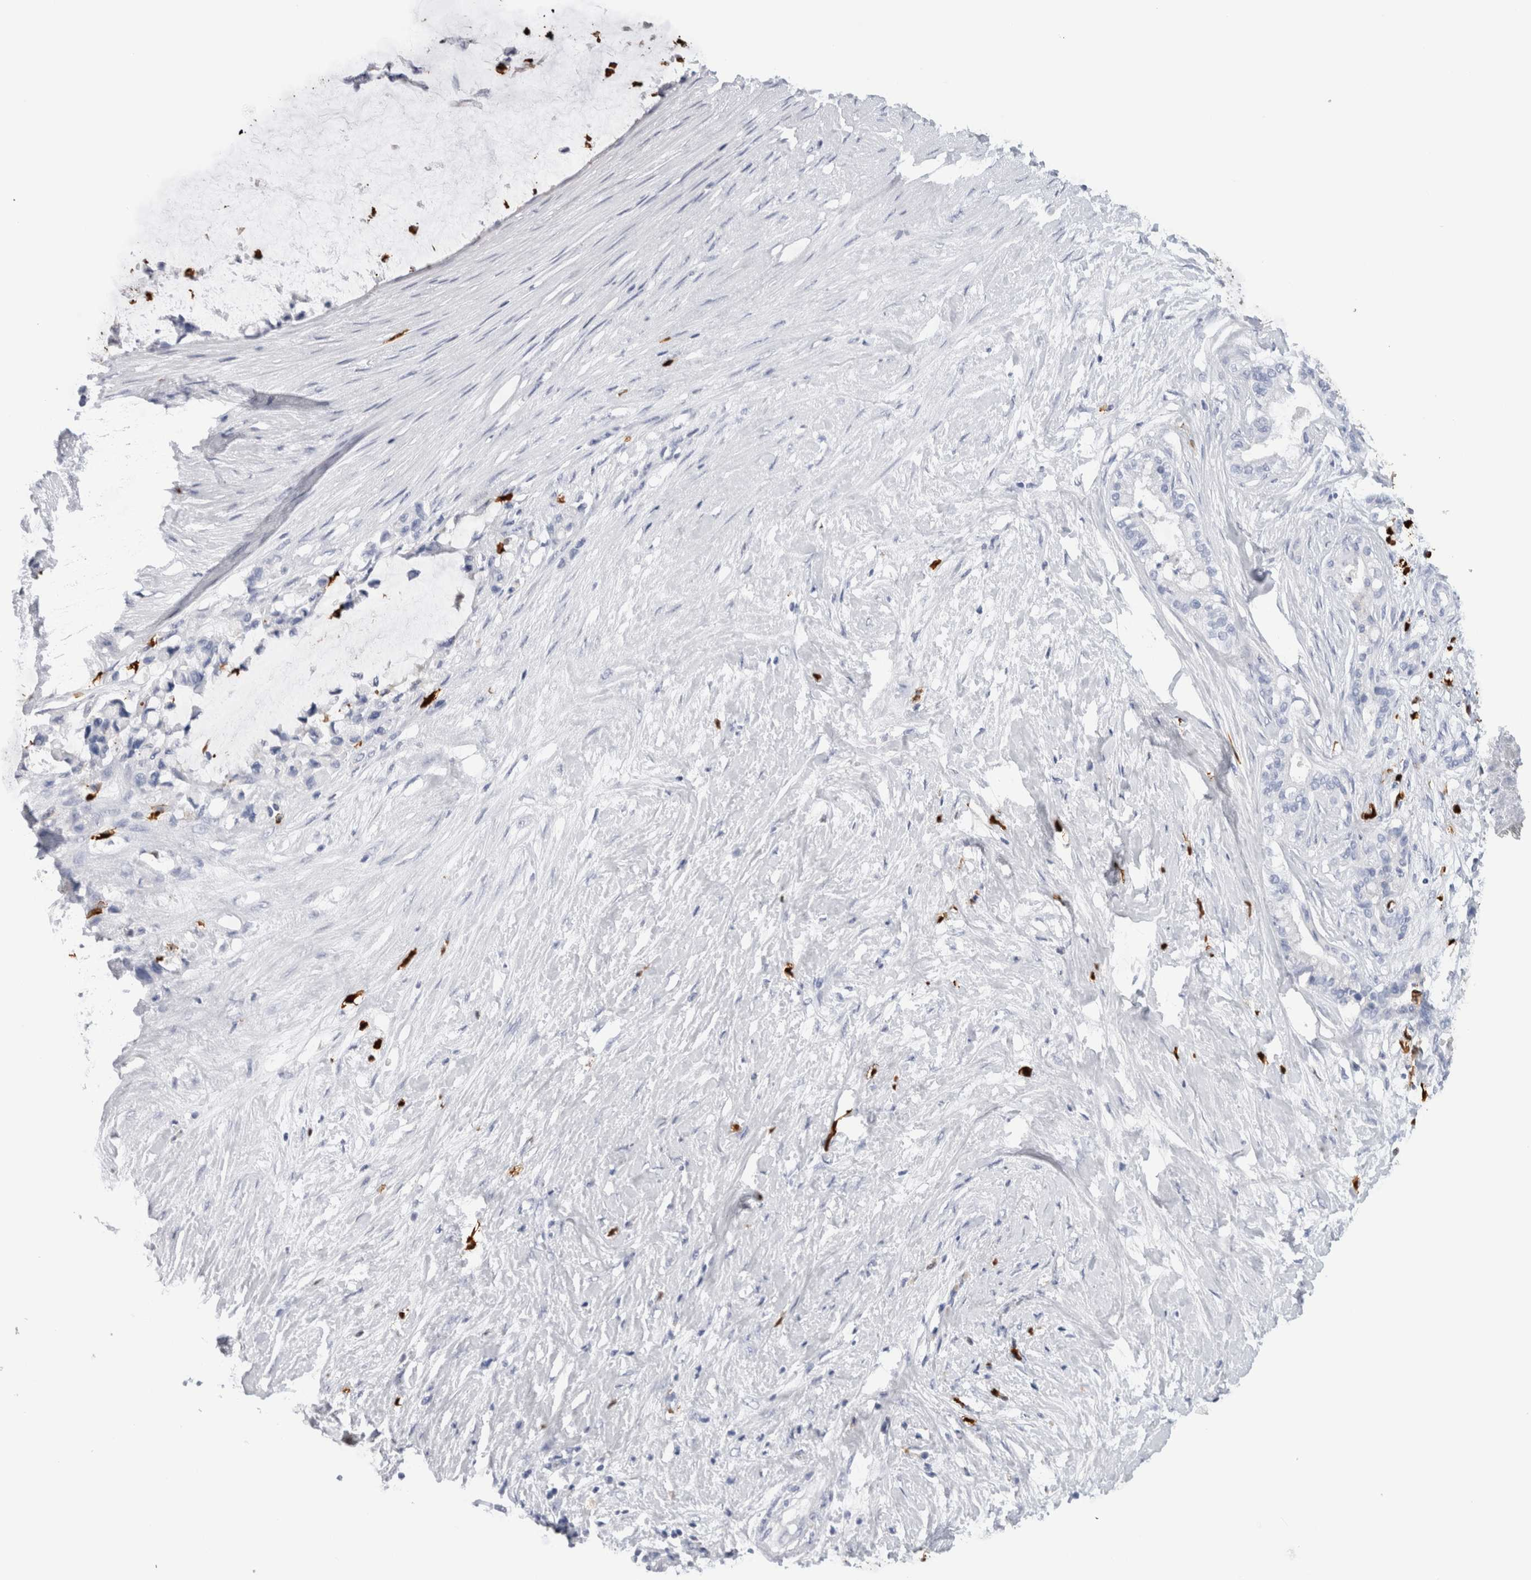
{"staining": {"intensity": "negative", "quantity": "none", "location": "none"}, "tissue": "pancreatic cancer", "cell_type": "Tumor cells", "image_type": "cancer", "snomed": [{"axis": "morphology", "description": "Adenocarcinoma, NOS"}, {"axis": "topography", "description": "Pancreas"}], "caption": "An image of human adenocarcinoma (pancreatic) is negative for staining in tumor cells.", "gene": "S100A8", "patient": {"sex": "male", "age": 41}}